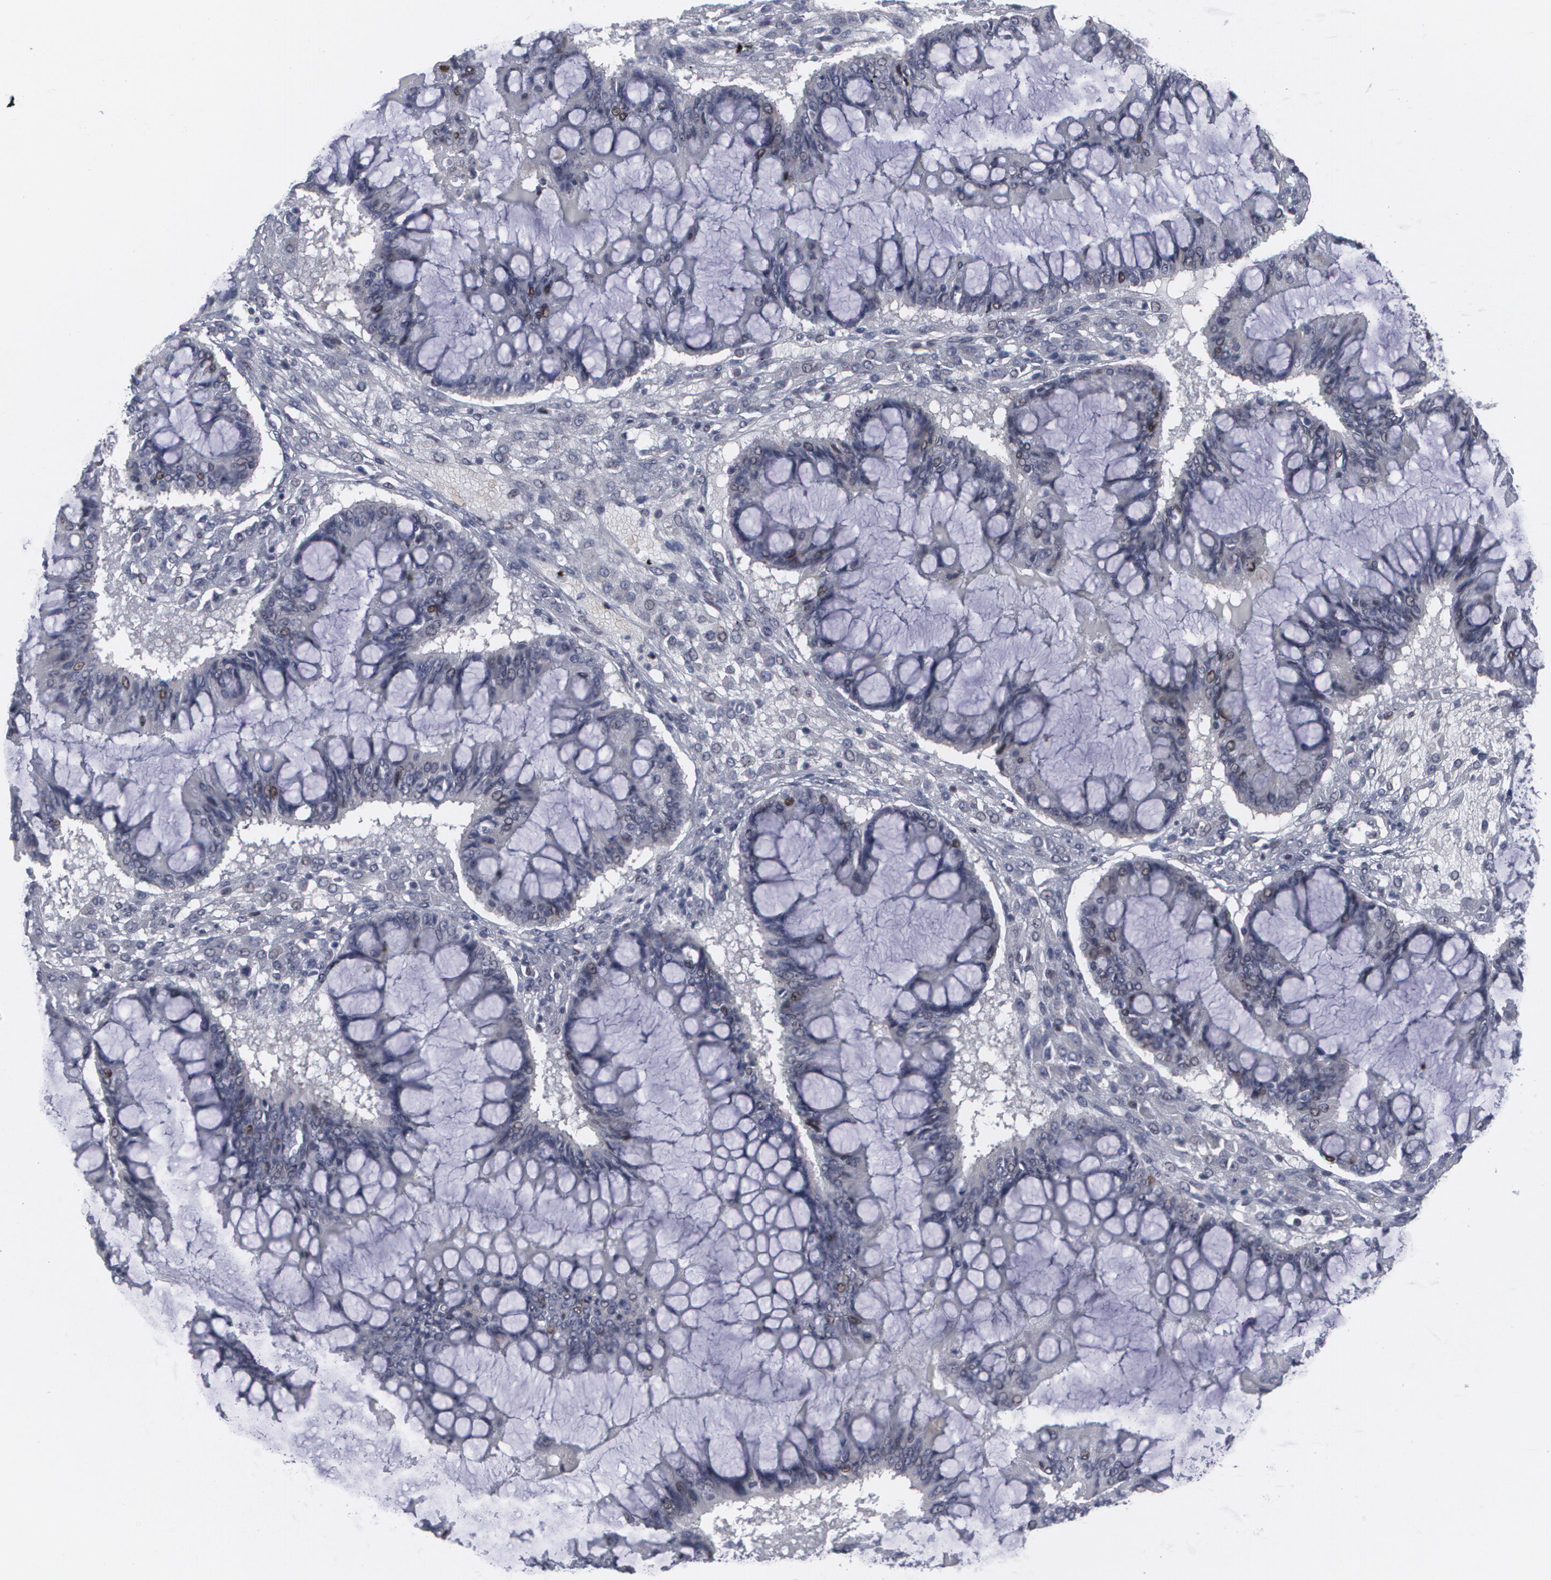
{"staining": {"intensity": "weak", "quantity": "<25%", "location": "nuclear"}, "tissue": "ovarian cancer", "cell_type": "Tumor cells", "image_type": "cancer", "snomed": [{"axis": "morphology", "description": "Cystadenocarcinoma, mucinous, NOS"}, {"axis": "topography", "description": "Ovary"}], "caption": "Immunohistochemistry (IHC) of human ovarian mucinous cystadenocarcinoma demonstrates no positivity in tumor cells.", "gene": "MCL1", "patient": {"sex": "female", "age": 73}}